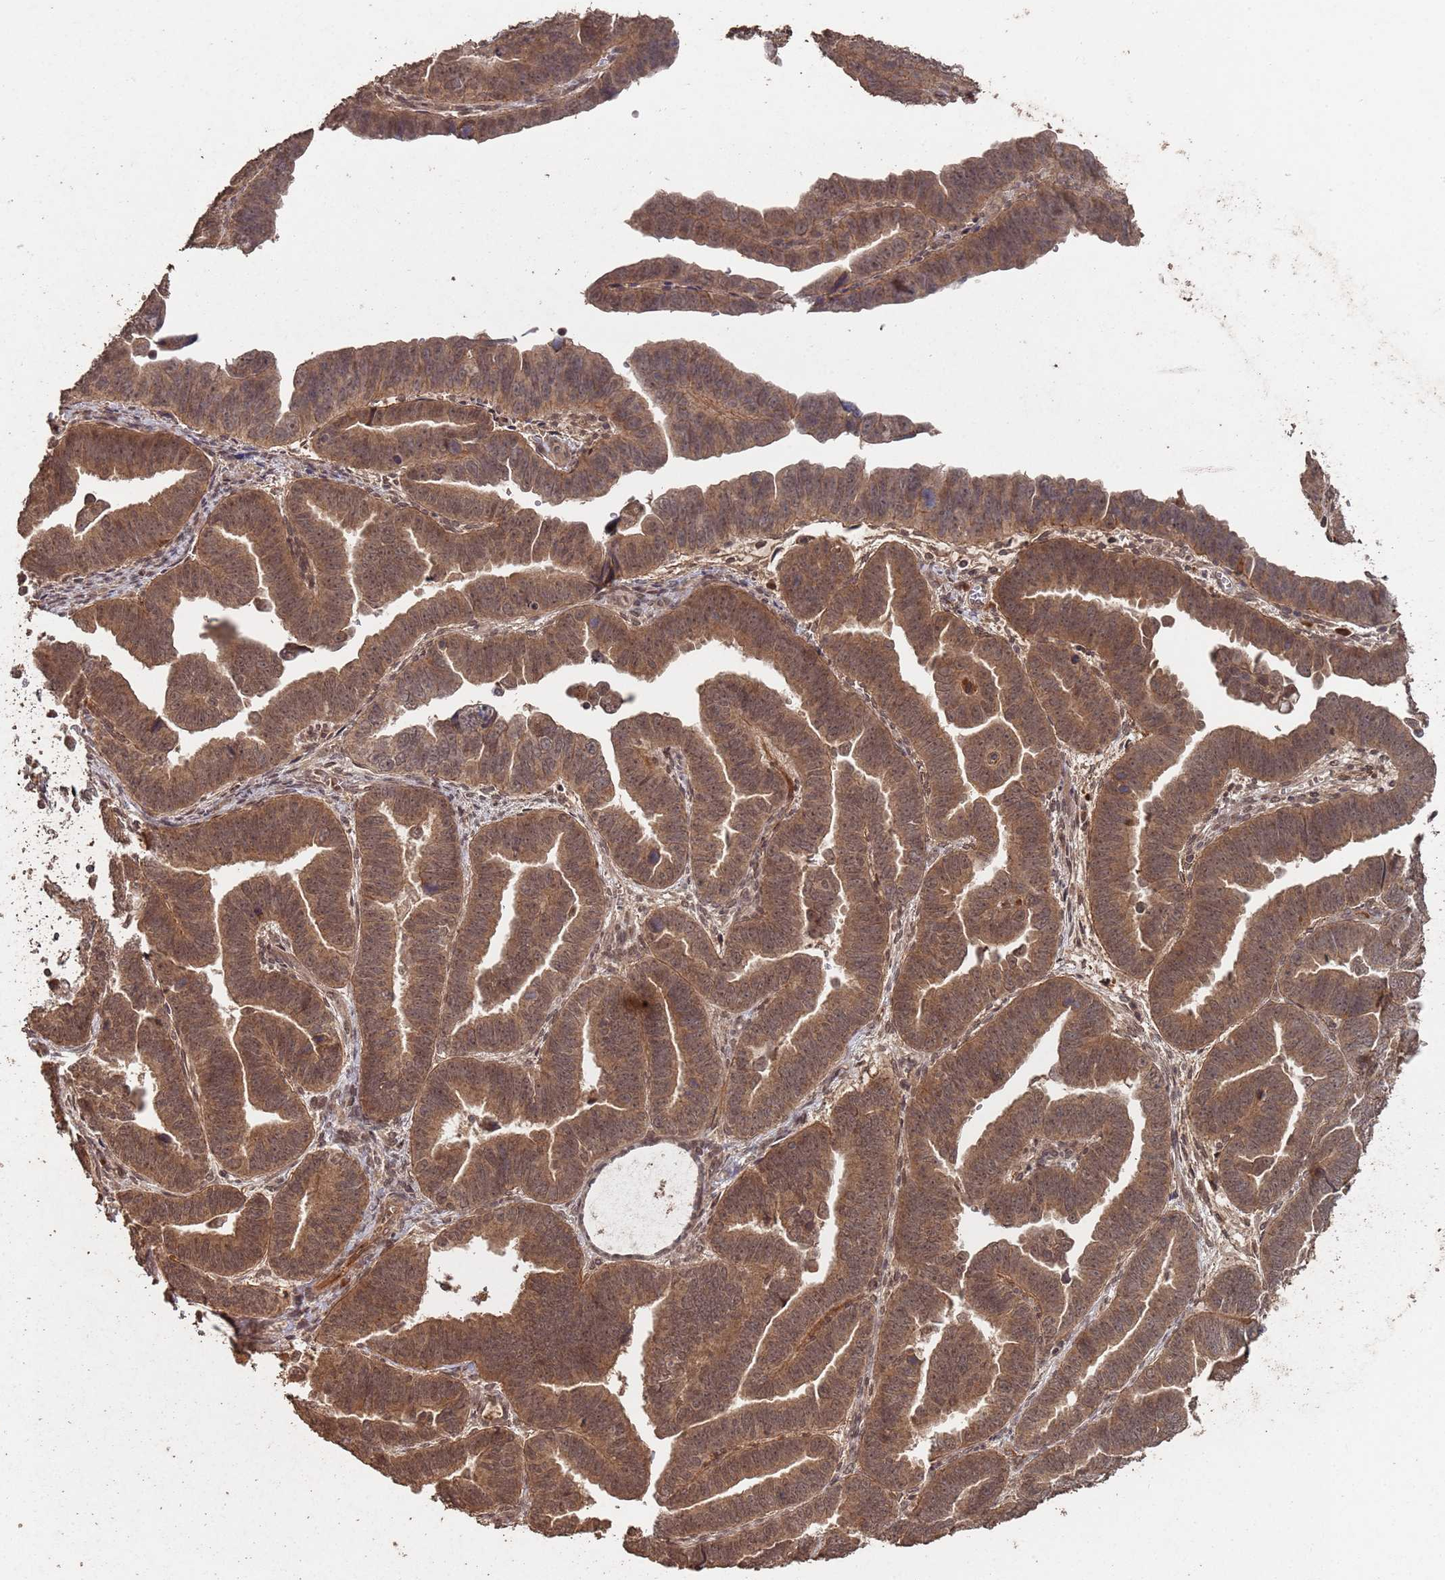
{"staining": {"intensity": "moderate", "quantity": ">75%", "location": "cytoplasmic/membranous,nuclear"}, "tissue": "endometrial cancer", "cell_type": "Tumor cells", "image_type": "cancer", "snomed": [{"axis": "morphology", "description": "Adenocarcinoma, NOS"}, {"axis": "topography", "description": "Endometrium"}], "caption": "Moderate cytoplasmic/membranous and nuclear staining is present in about >75% of tumor cells in endometrial adenocarcinoma. Using DAB (3,3'-diaminobenzidine) (brown) and hematoxylin (blue) stains, captured at high magnification using brightfield microscopy.", "gene": "FRAT1", "patient": {"sex": "female", "age": 75}}